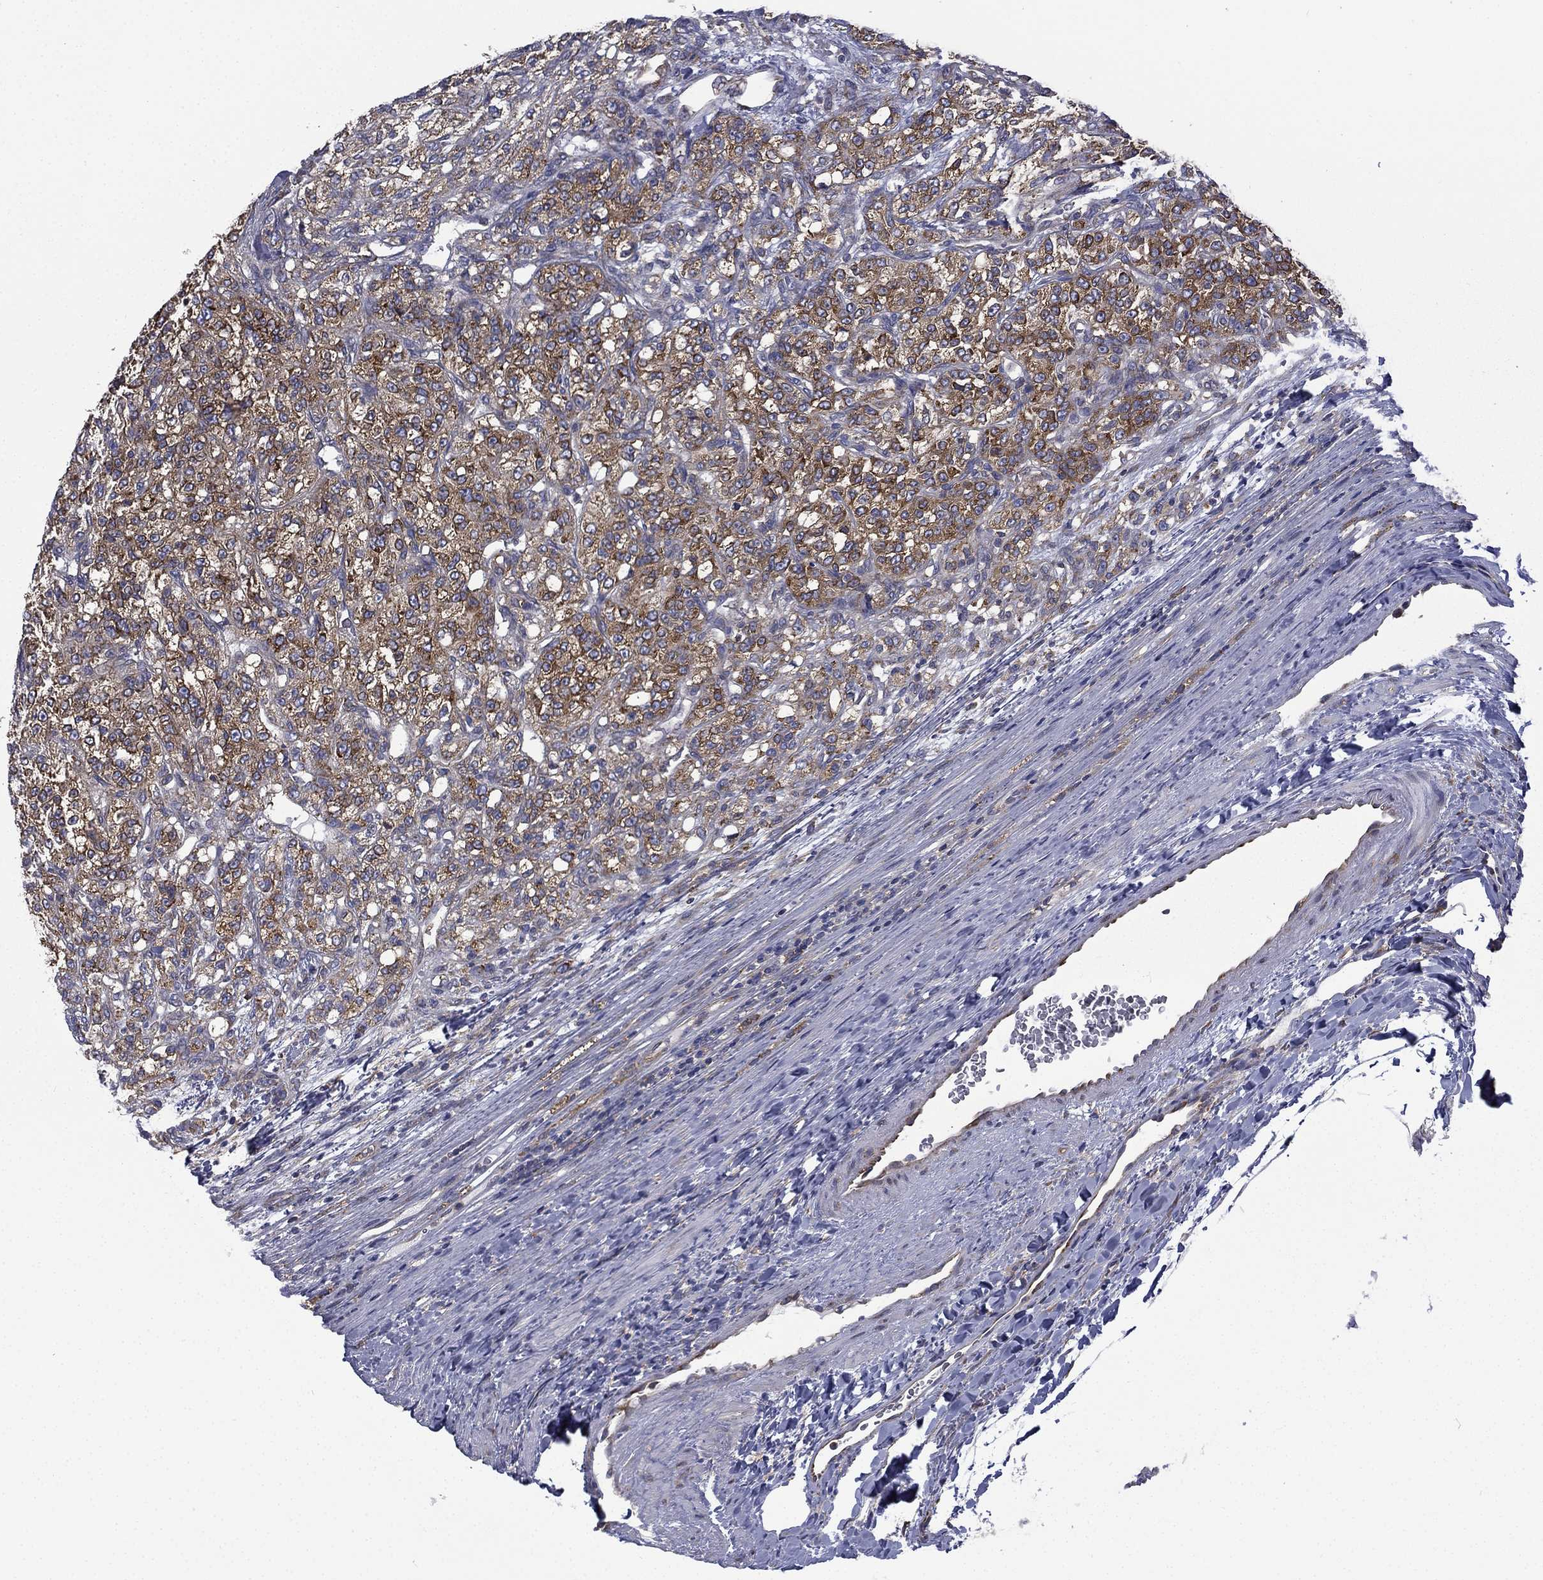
{"staining": {"intensity": "strong", "quantity": "<25%", "location": "cytoplasmic/membranous"}, "tissue": "renal cancer", "cell_type": "Tumor cells", "image_type": "cancer", "snomed": [{"axis": "morphology", "description": "Adenocarcinoma, NOS"}, {"axis": "topography", "description": "Kidney"}], "caption": "Immunohistochemistry (IHC) of renal adenocarcinoma shows medium levels of strong cytoplasmic/membranous positivity in about <25% of tumor cells.", "gene": "FARSA", "patient": {"sex": "female", "age": 63}}